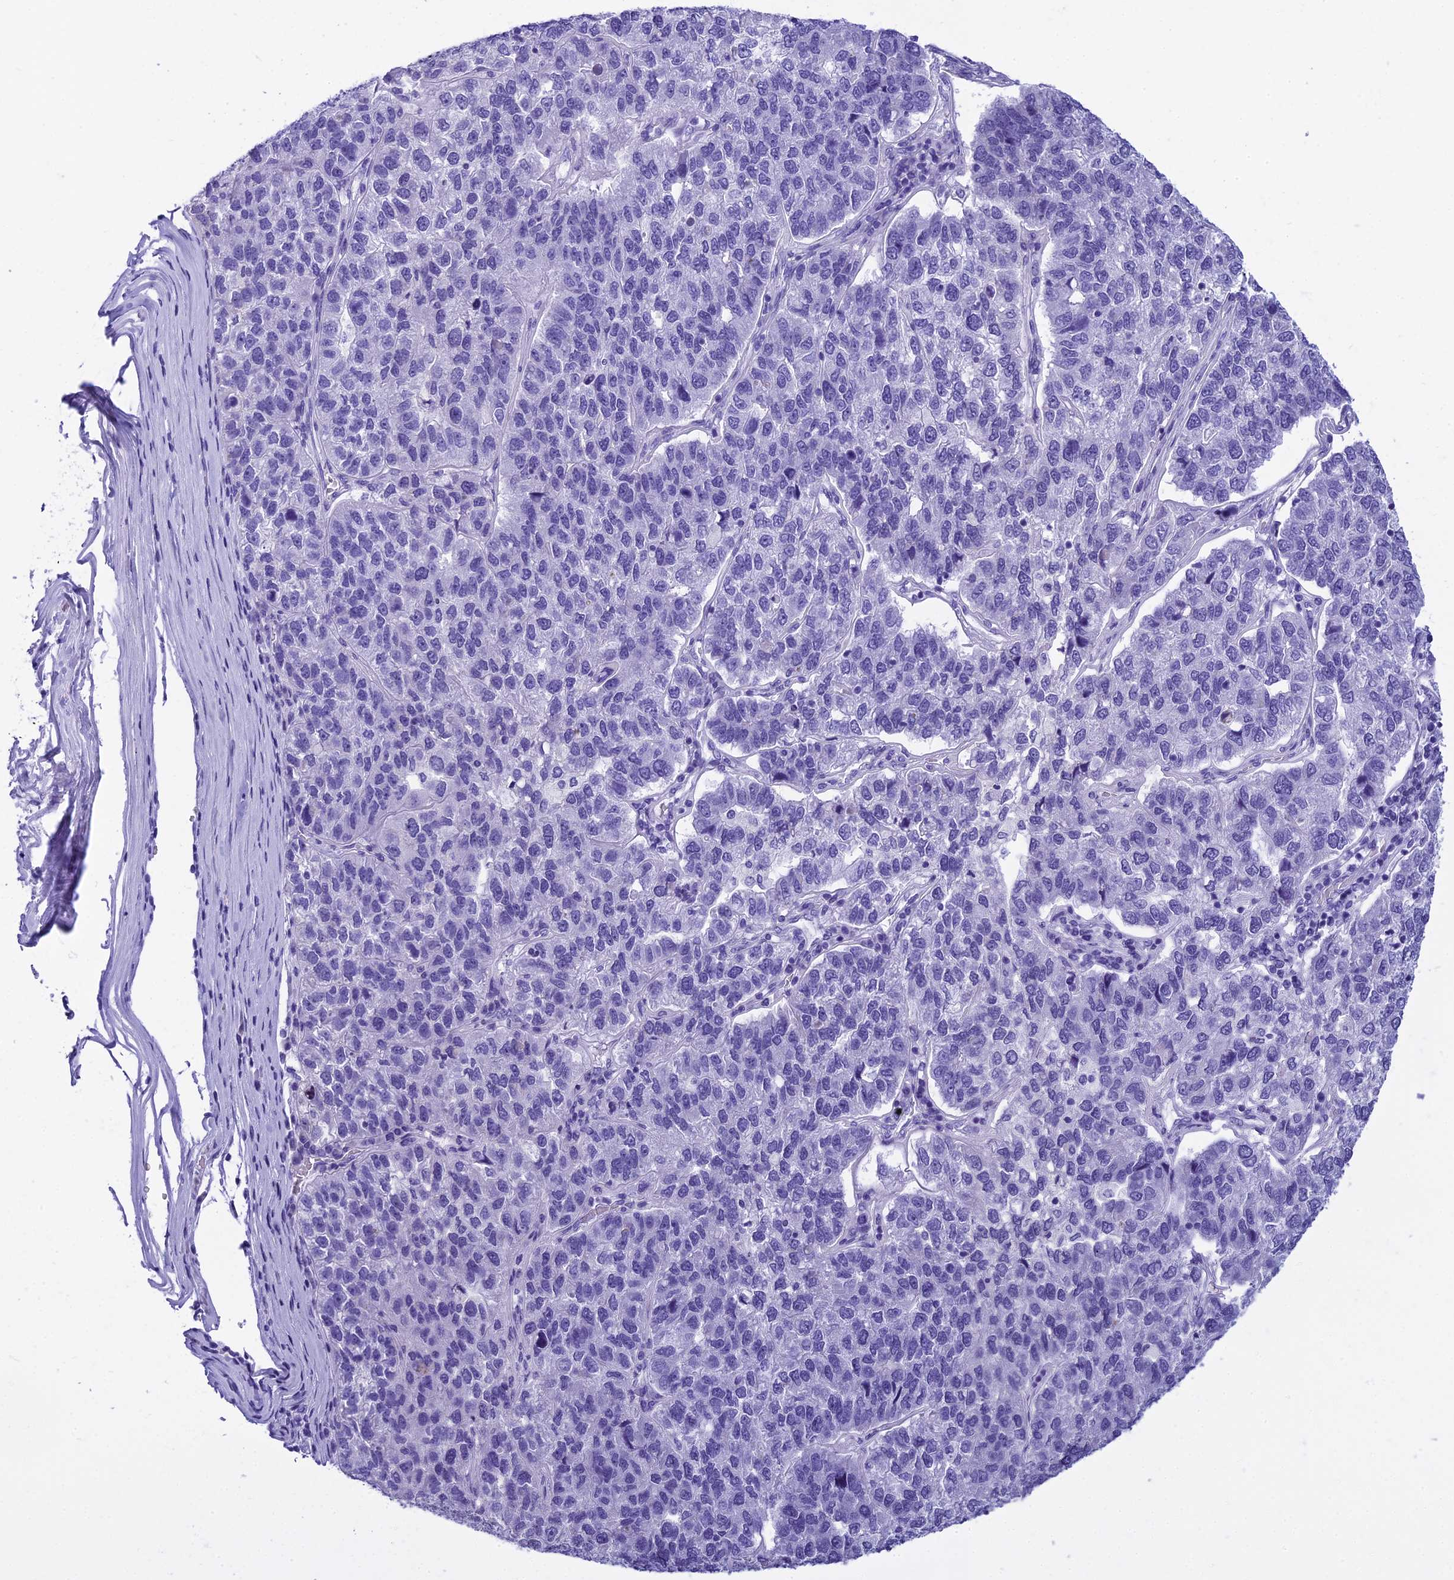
{"staining": {"intensity": "negative", "quantity": "none", "location": "none"}, "tissue": "pancreatic cancer", "cell_type": "Tumor cells", "image_type": "cancer", "snomed": [{"axis": "morphology", "description": "Adenocarcinoma, NOS"}, {"axis": "topography", "description": "Pancreas"}], "caption": "Protein analysis of pancreatic cancer (adenocarcinoma) shows no significant expression in tumor cells.", "gene": "KCTD14", "patient": {"sex": "female", "age": 61}}